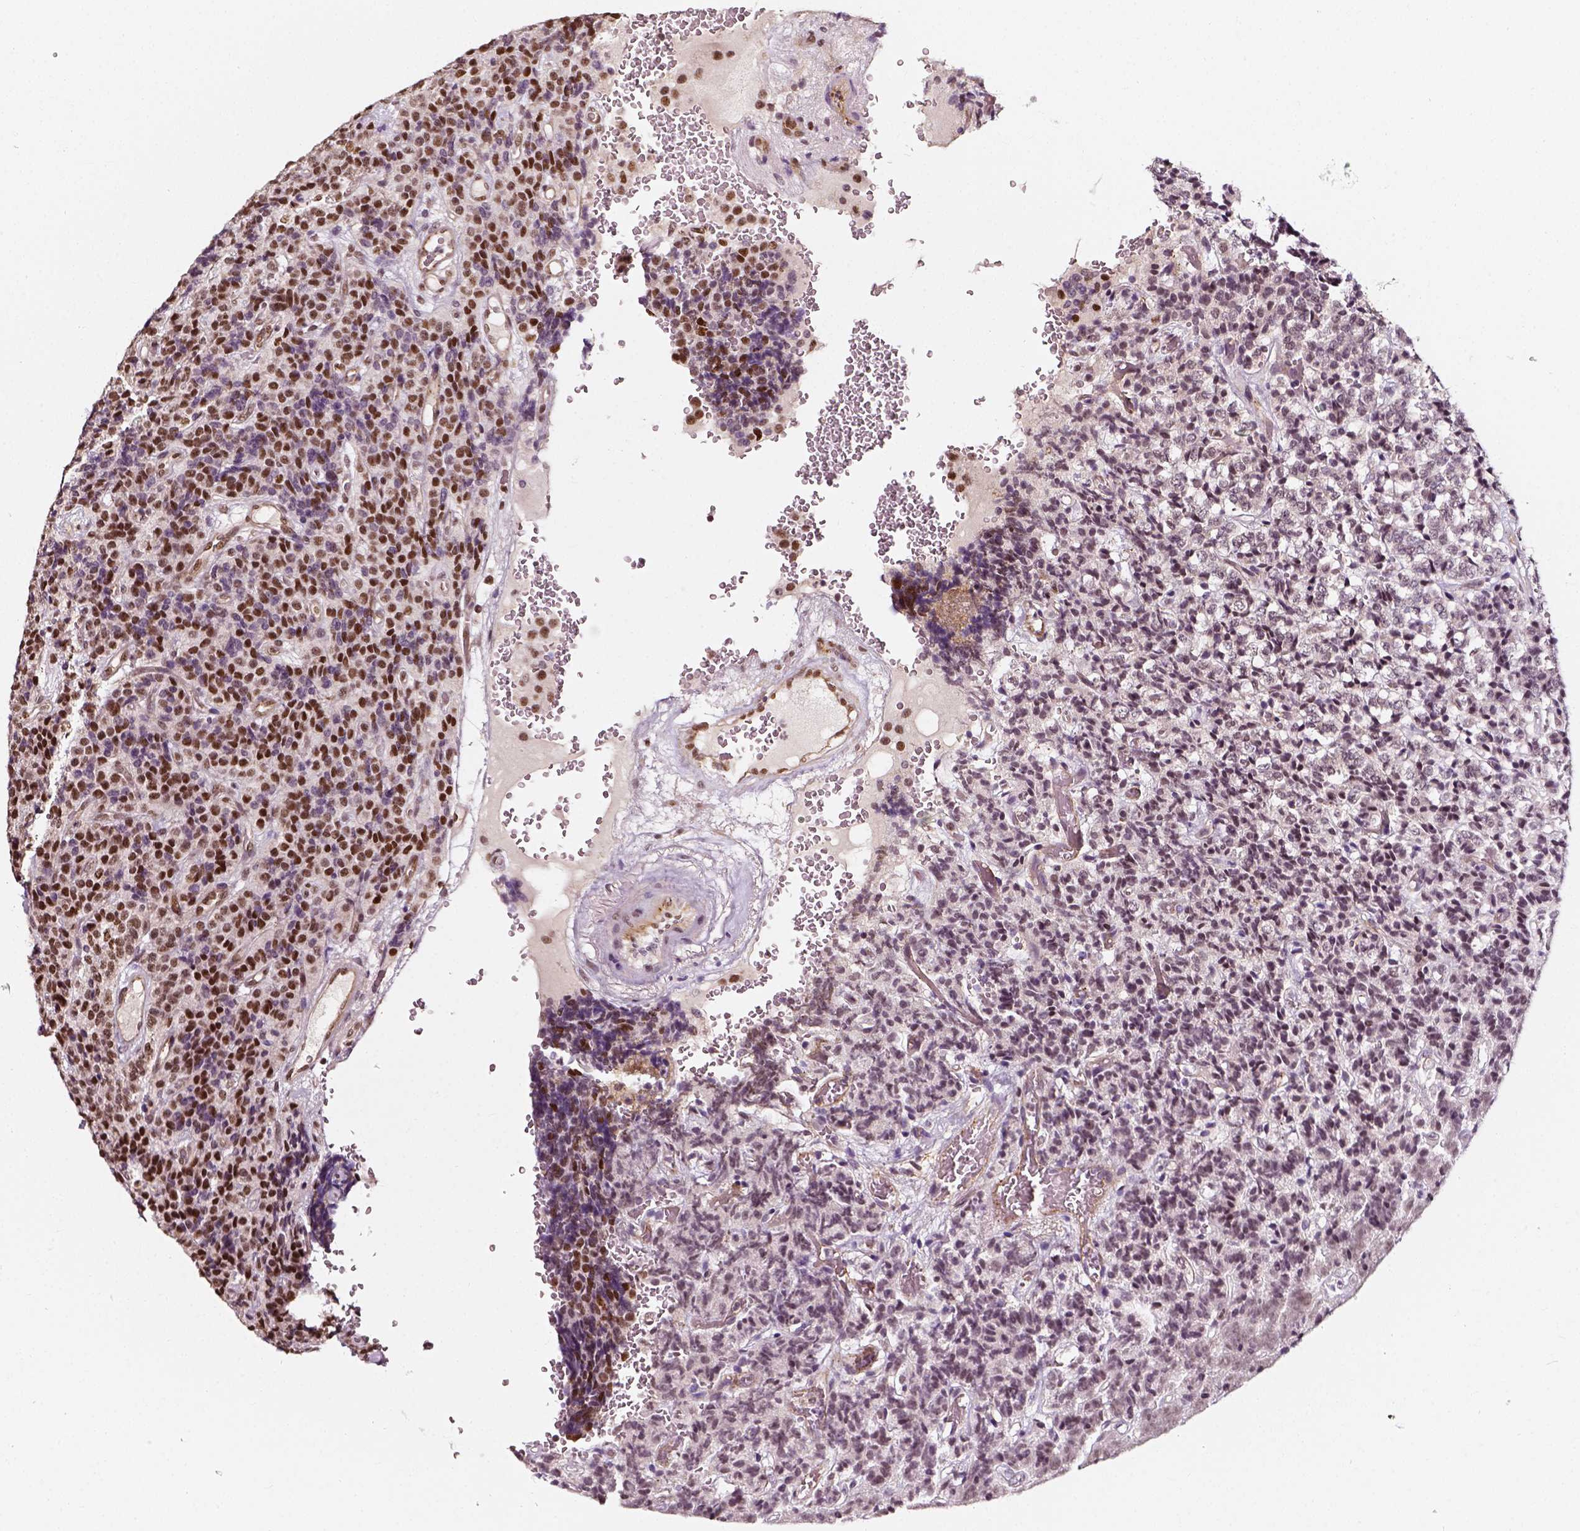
{"staining": {"intensity": "moderate", "quantity": ">75%", "location": "nuclear"}, "tissue": "carcinoid", "cell_type": "Tumor cells", "image_type": "cancer", "snomed": [{"axis": "morphology", "description": "Carcinoid, malignant, NOS"}, {"axis": "topography", "description": "Pancreas"}], "caption": "Moderate nuclear positivity is present in about >75% of tumor cells in carcinoid (malignant).", "gene": "NACC1", "patient": {"sex": "male", "age": 36}}